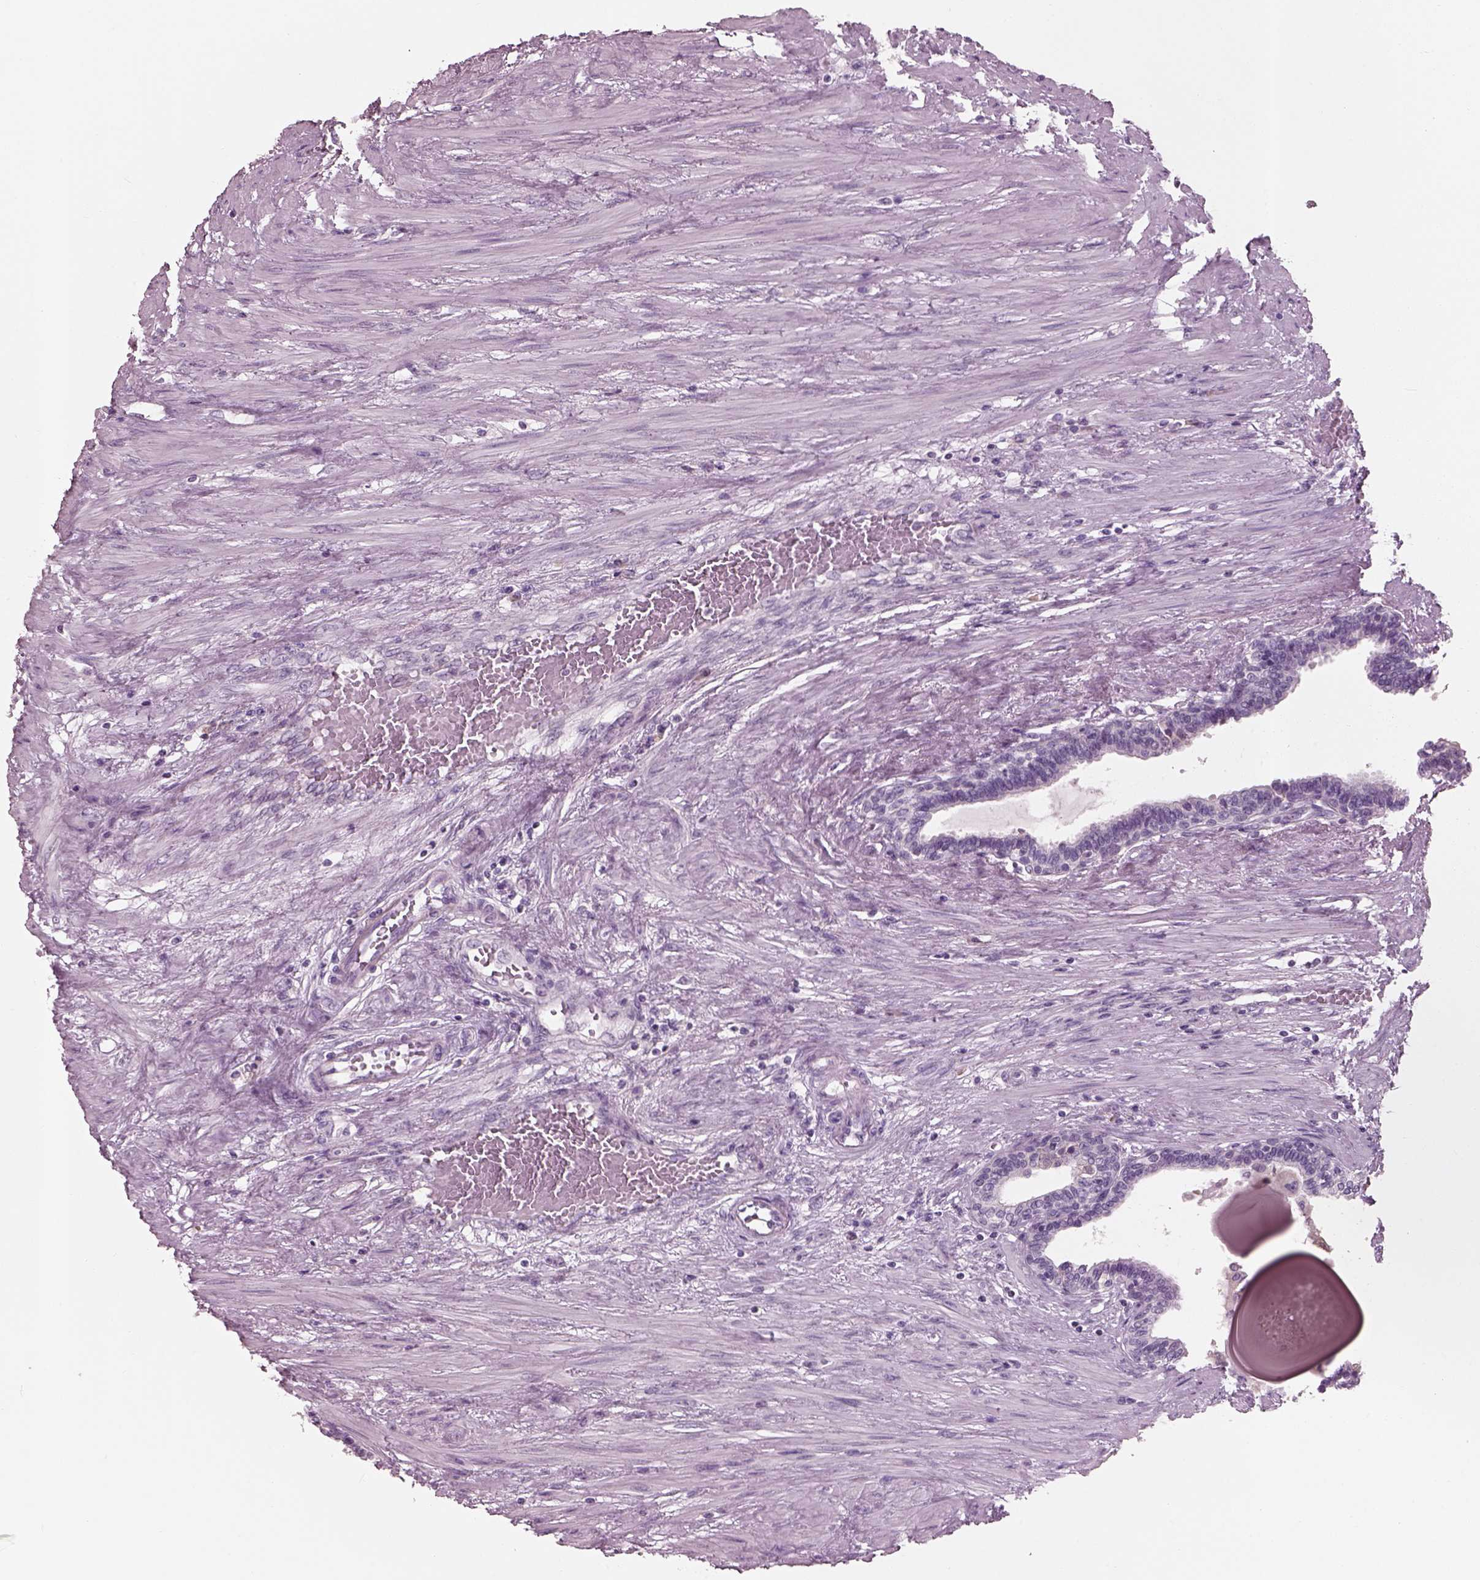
{"staining": {"intensity": "negative", "quantity": "none", "location": "none"}, "tissue": "prostate", "cell_type": "Glandular cells", "image_type": "normal", "snomed": [{"axis": "morphology", "description": "Normal tissue, NOS"}, {"axis": "topography", "description": "Prostate"}], "caption": "This is an IHC image of benign human prostate. There is no expression in glandular cells.", "gene": "SLC27A2", "patient": {"sex": "male", "age": 55}}